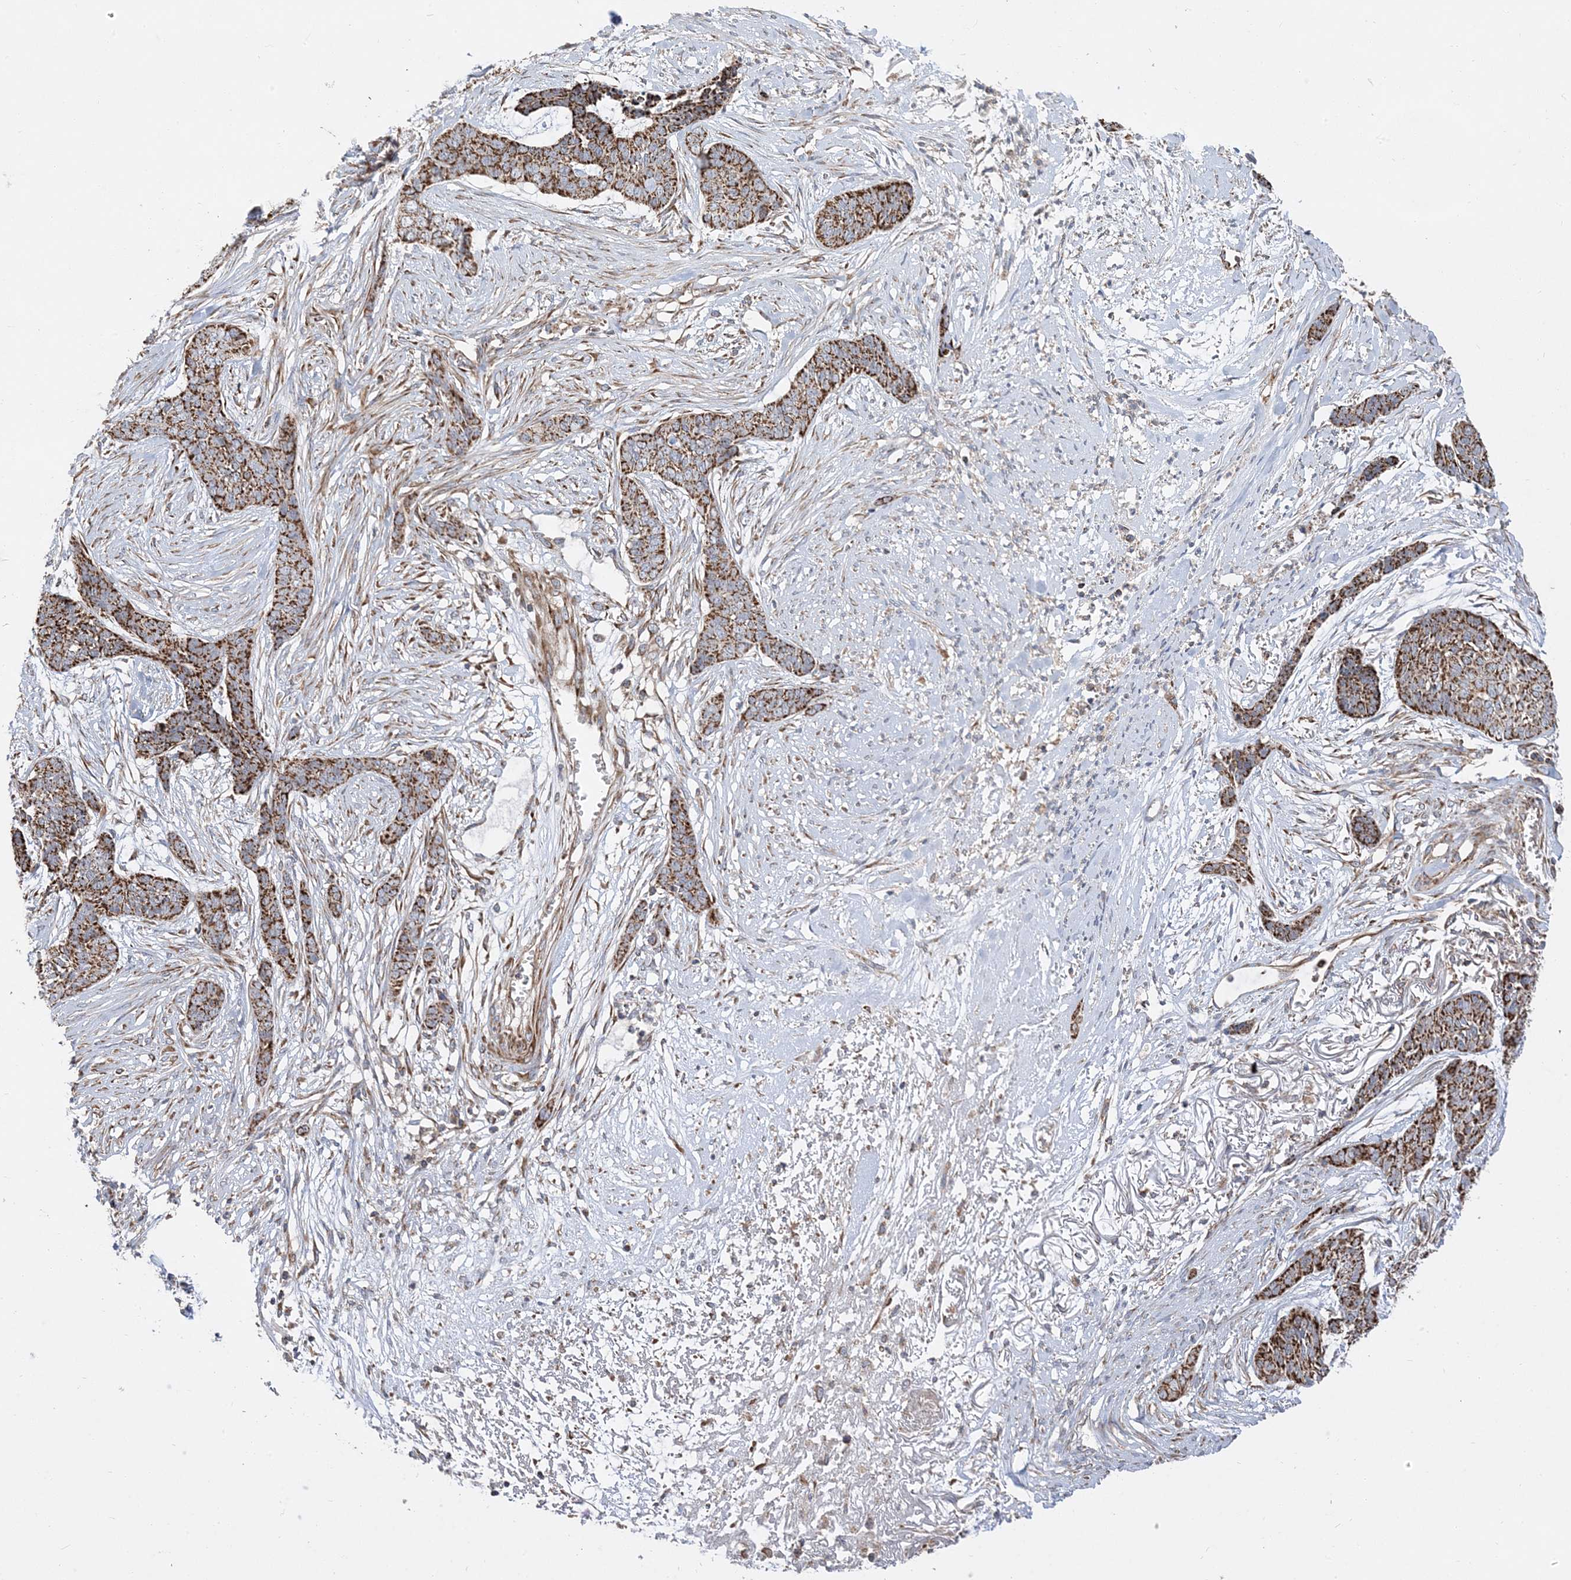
{"staining": {"intensity": "strong", "quantity": ">75%", "location": "cytoplasmic/membranous"}, "tissue": "skin cancer", "cell_type": "Tumor cells", "image_type": "cancer", "snomed": [{"axis": "morphology", "description": "Basal cell carcinoma"}, {"axis": "topography", "description": "Skin"}], "caption": "Brown immunohistochemical staining in skin basal cell carcinoma exhibits strong cytoplasmic/membranous staining in about >75% of tumor cells. The protein of interest is stained brown, and the nuclei are stained in blue (DAB (3,3'-diaminobenzidine) IHC with brightfield microscopy, high magnification).", "gene": "AARS2", "patient": {"sex": "female", "age": 64}}